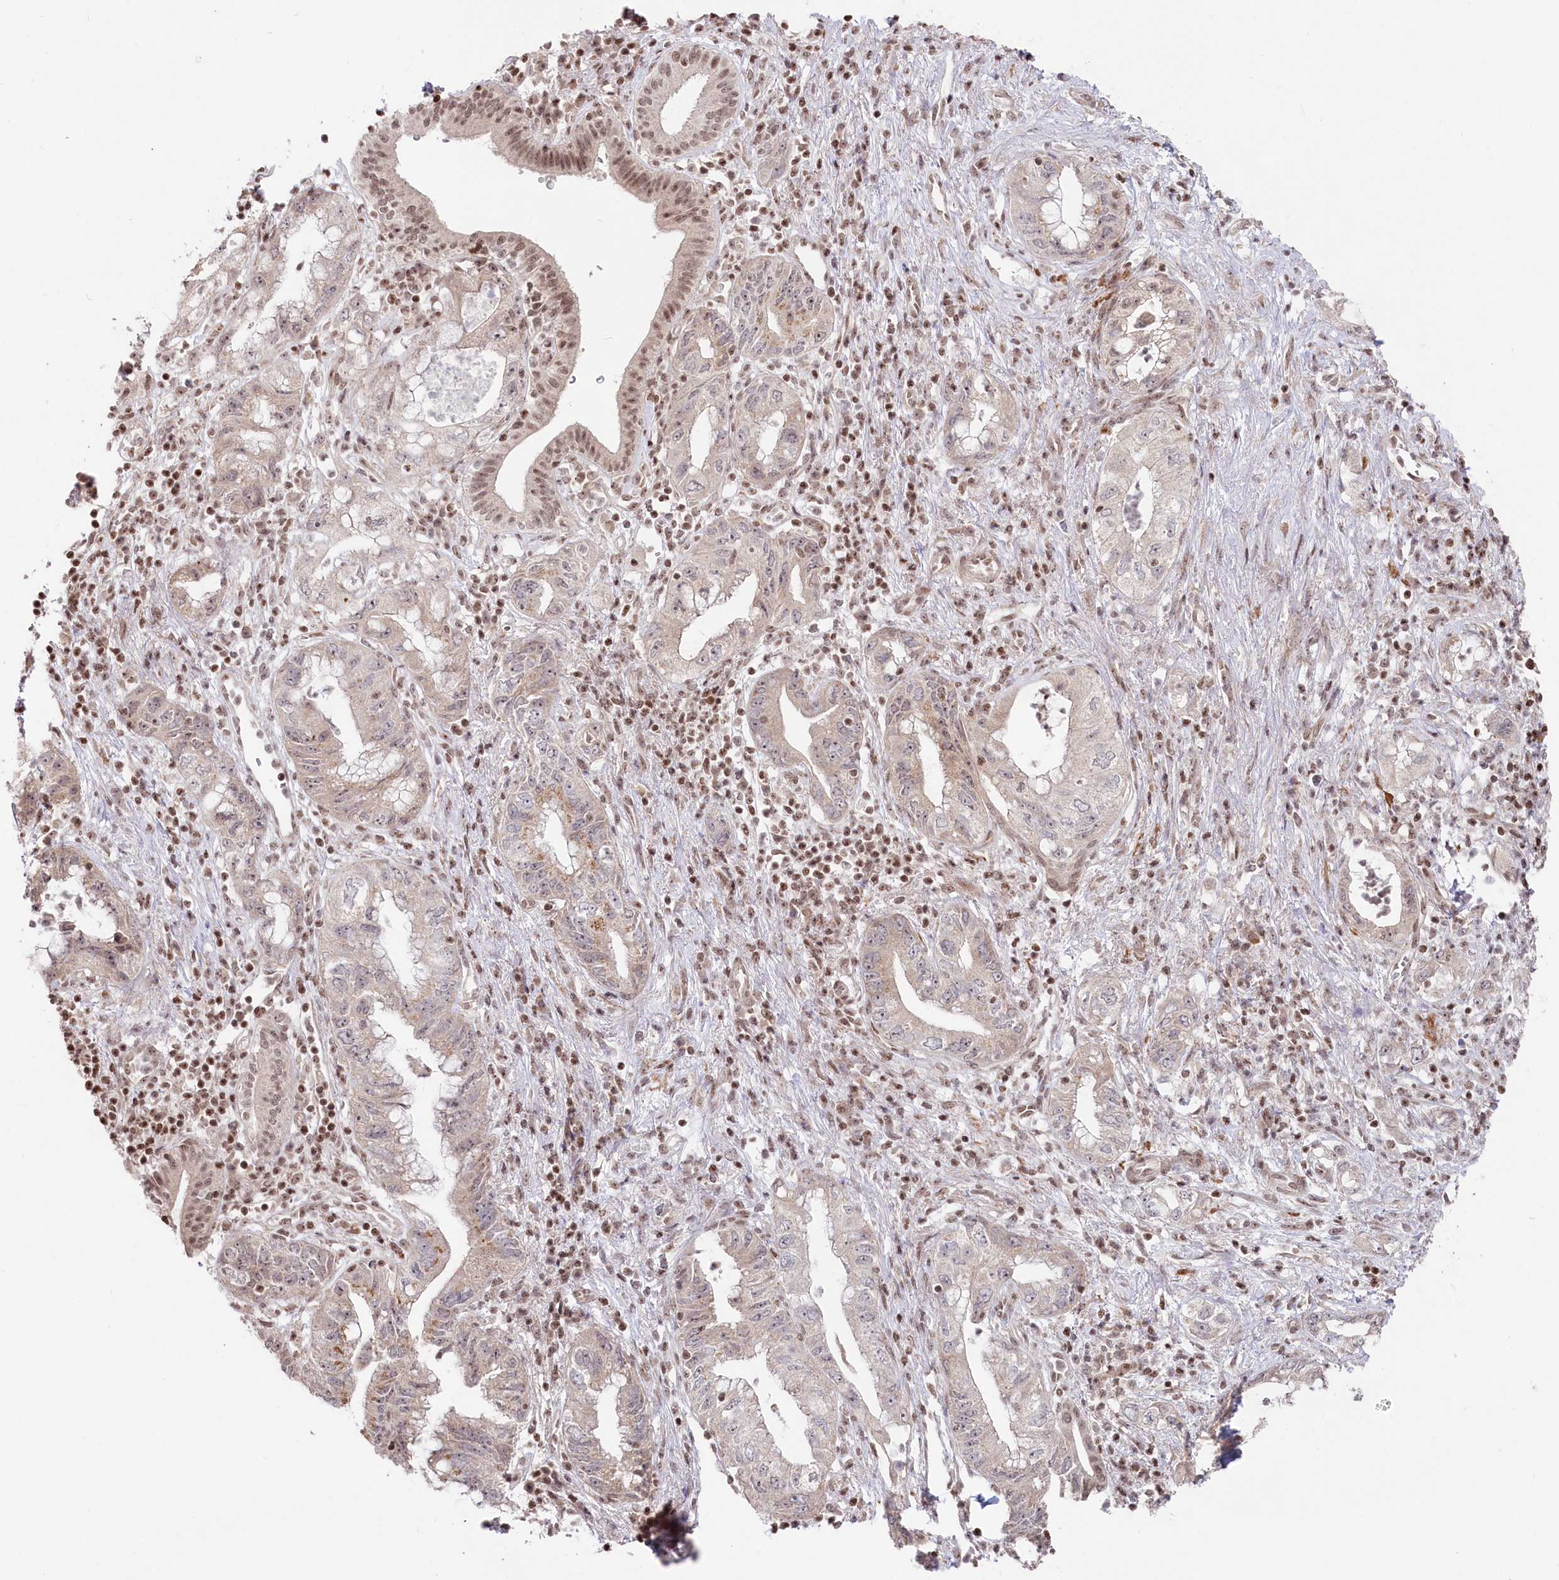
{"staining": {"intensity": "moderate", "quantity": "<25%", "location": "nuclear"}, "tissue": "pancreatic cancer", "cell_type": "Tumor cells", "image_type": "cancer", "snomed": [{"axis": "morphology", "description": "Adenocarcinoma, NOS"}, {"axis": "topography", "description": "Pancreas"}], "caption": "Protein expression analysis of pancreatic cancer displays moderate nuclear staining in approximately <25% of tumor cells.", "gene": "CGGBP1", "patient": {"sex": "female", "age": 73}}